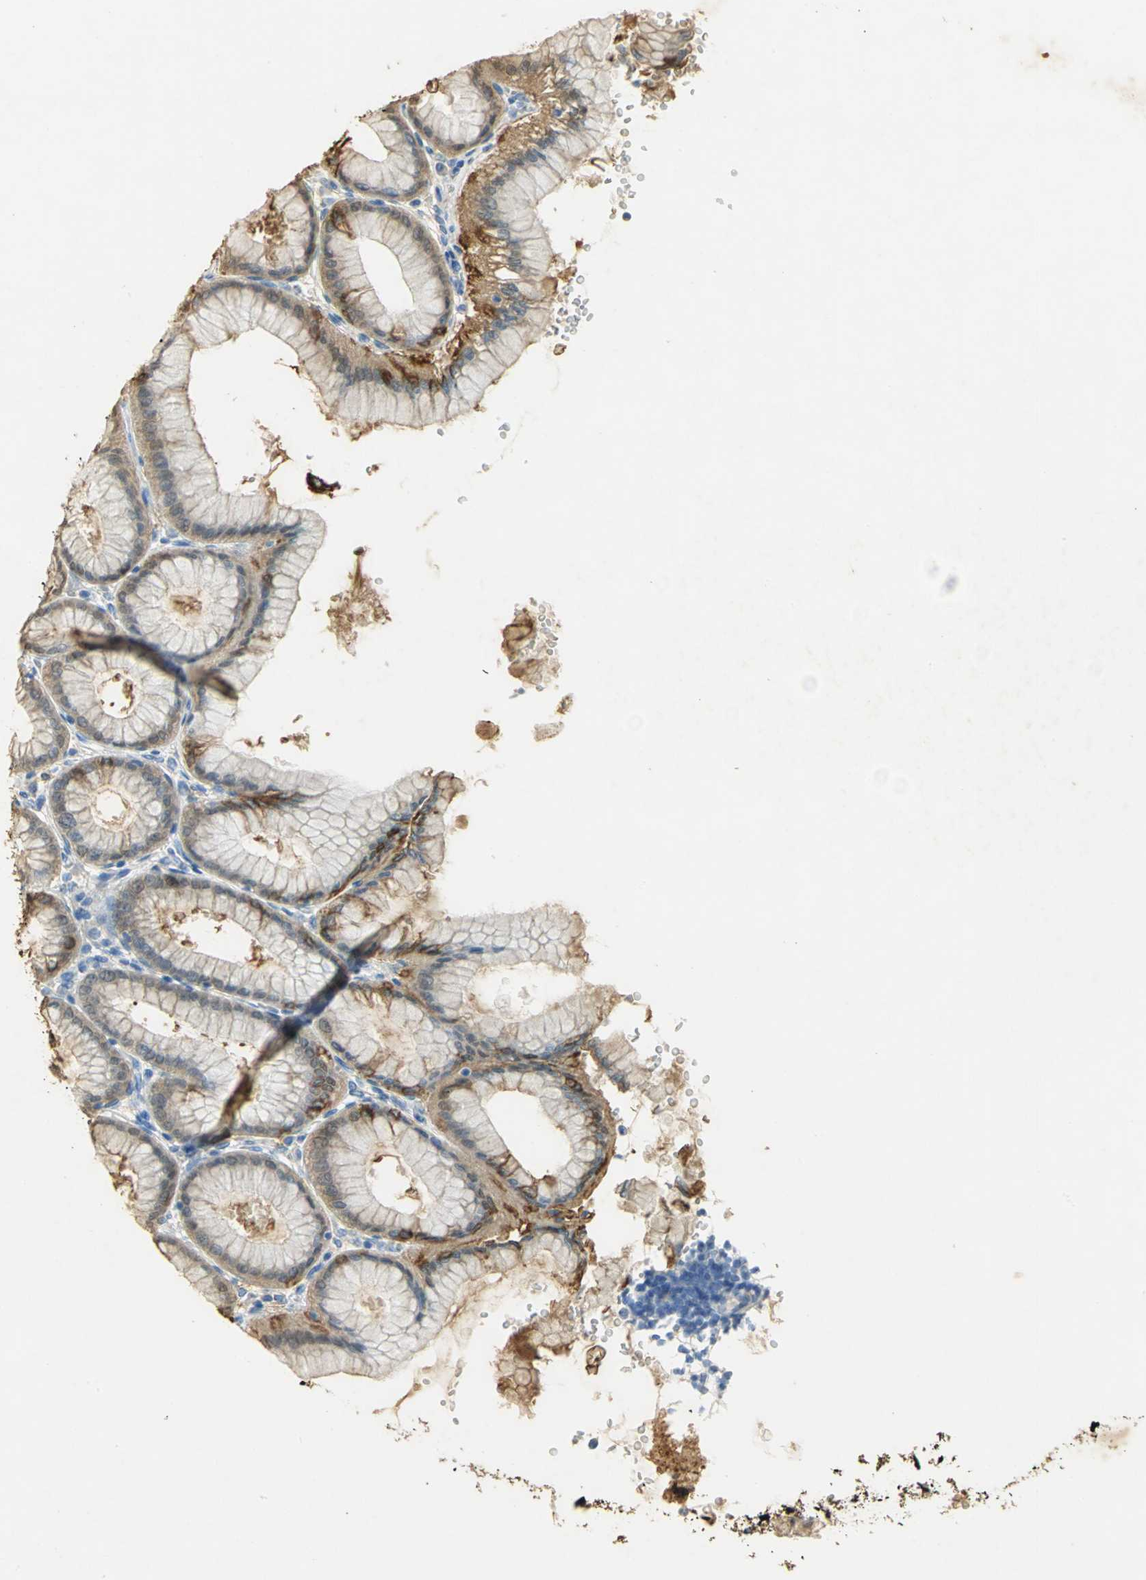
{"staining": {"intensity": "moderate", "quantity": ">75%", "location": "cytoplasmic/membranous"}, "tissue": "stomach", "cell_type": "Glandular cells", "image_type": "normal", "snomed": [{"axis": "morphology", "description": "Normal tissue, NOS"}, {"axis": "topography", "description": "Stomach, upper"}], "caption": "This image shows normal stomach stained with immunohistochemistry to label a protein in brown. The cytoplasmic/membranous of glandular cells show moderate positivity for the protein. Nuclei are counter-stained blue.", "gene": "ANXA4", "patient": {"sex": "female", "age": 56}}